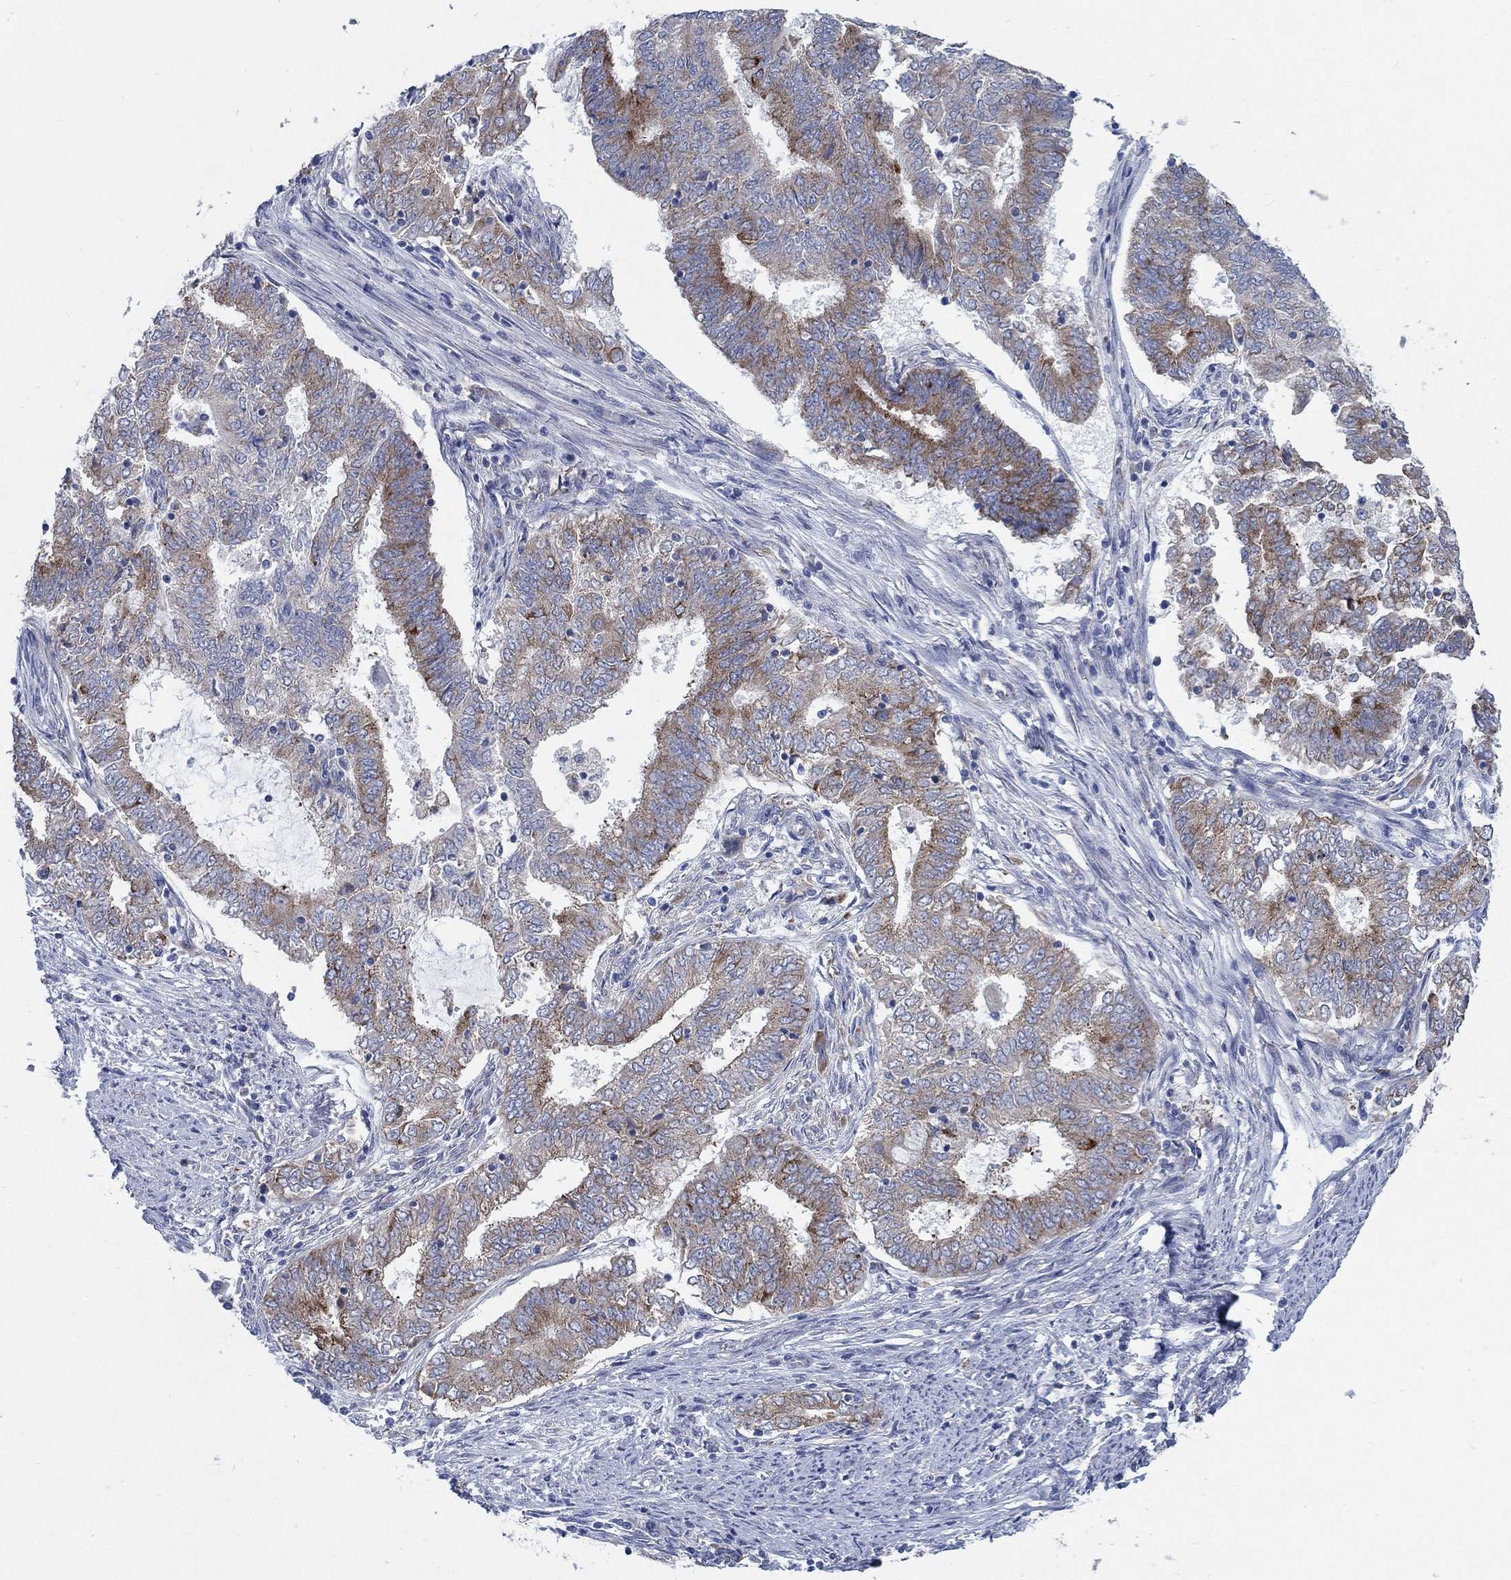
{"staining": {"intensity": "strong", "quantity": "<25%", "location": "cytoplasmic/membranous"}, "tissue": "endometrial cancer", "cell_type": "Tumor cells", "image_type": "cancer", "snomed": [{"axis": "morphology", "description": "Adenocarcinoma, NOS"}, {"axis": "topography", "description": "Endometrium"}], "caption": "Immunohistochemistry (IHC) micrograph of neoplastic tissue: human endometrial cancer (adenocarcinoma) stained using IHC shows medium levels of strong protein expression localized specifically in the cytoplasmic/membranous of tumor cells, appearing as a cytoplasmic/membranous brown color.", "gene": "TMEM59", "patient": {"sex": "female", "age": 62}}